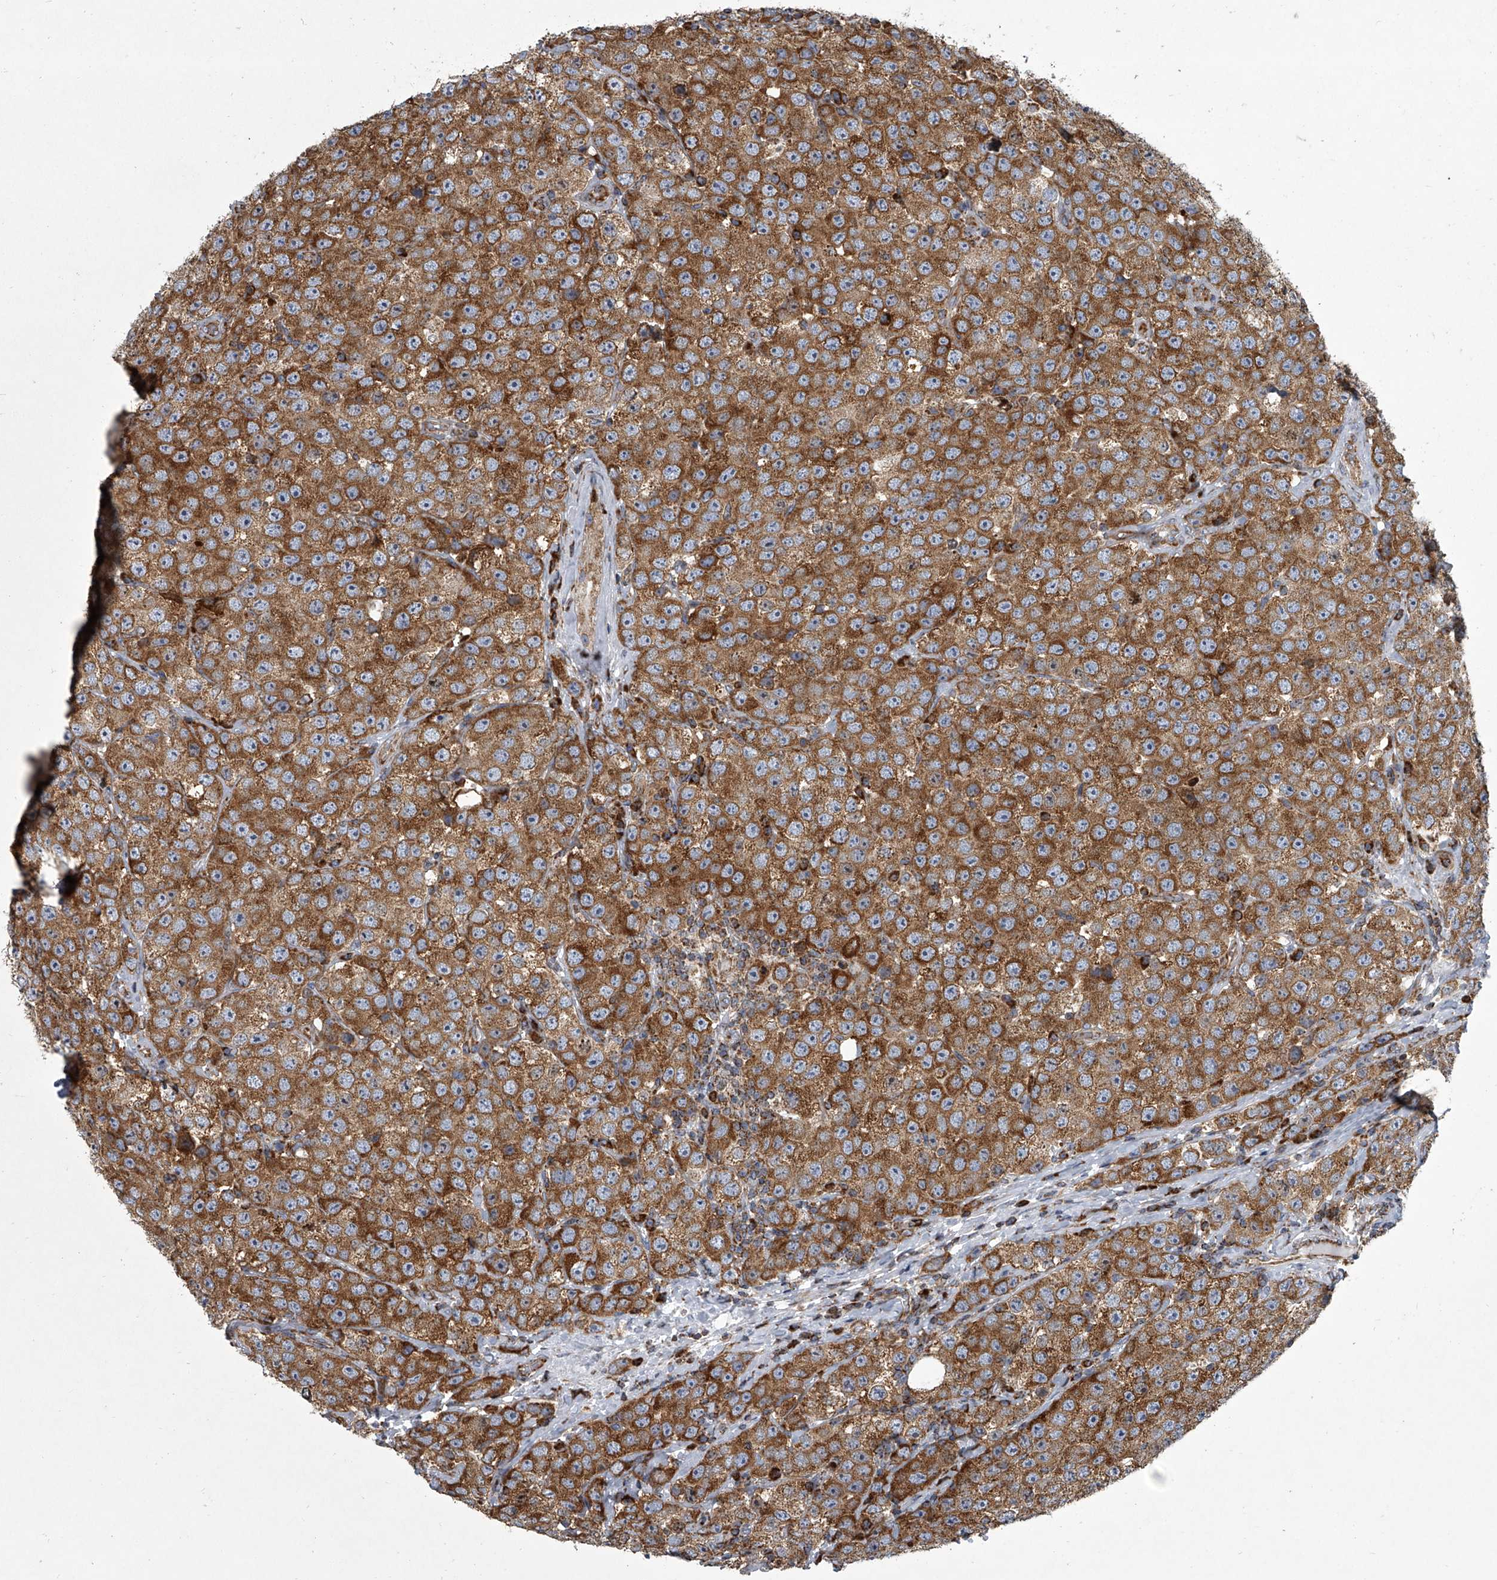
{"staining": {"intensity": "strong", "quantity": ">75%", "location": "cytoplasmic/membranous"}, "tissue": "testis cancer", "cell_type": "Tumor cells", "image_type": "cancer", "snomed": [{"axis": "morphology", "description": "Seminoma, NOS"}, {"axis": "topography", "description": "Testis"}], "caption": "There is high levels of strong cytoplasmic/membranous positivity in tumor cells of seminoma (testis), as demonstrated by immunohistochemical staining (brown color).", "gene": "ZC3H15", "patient": {"sex": "male", "age": 28}}